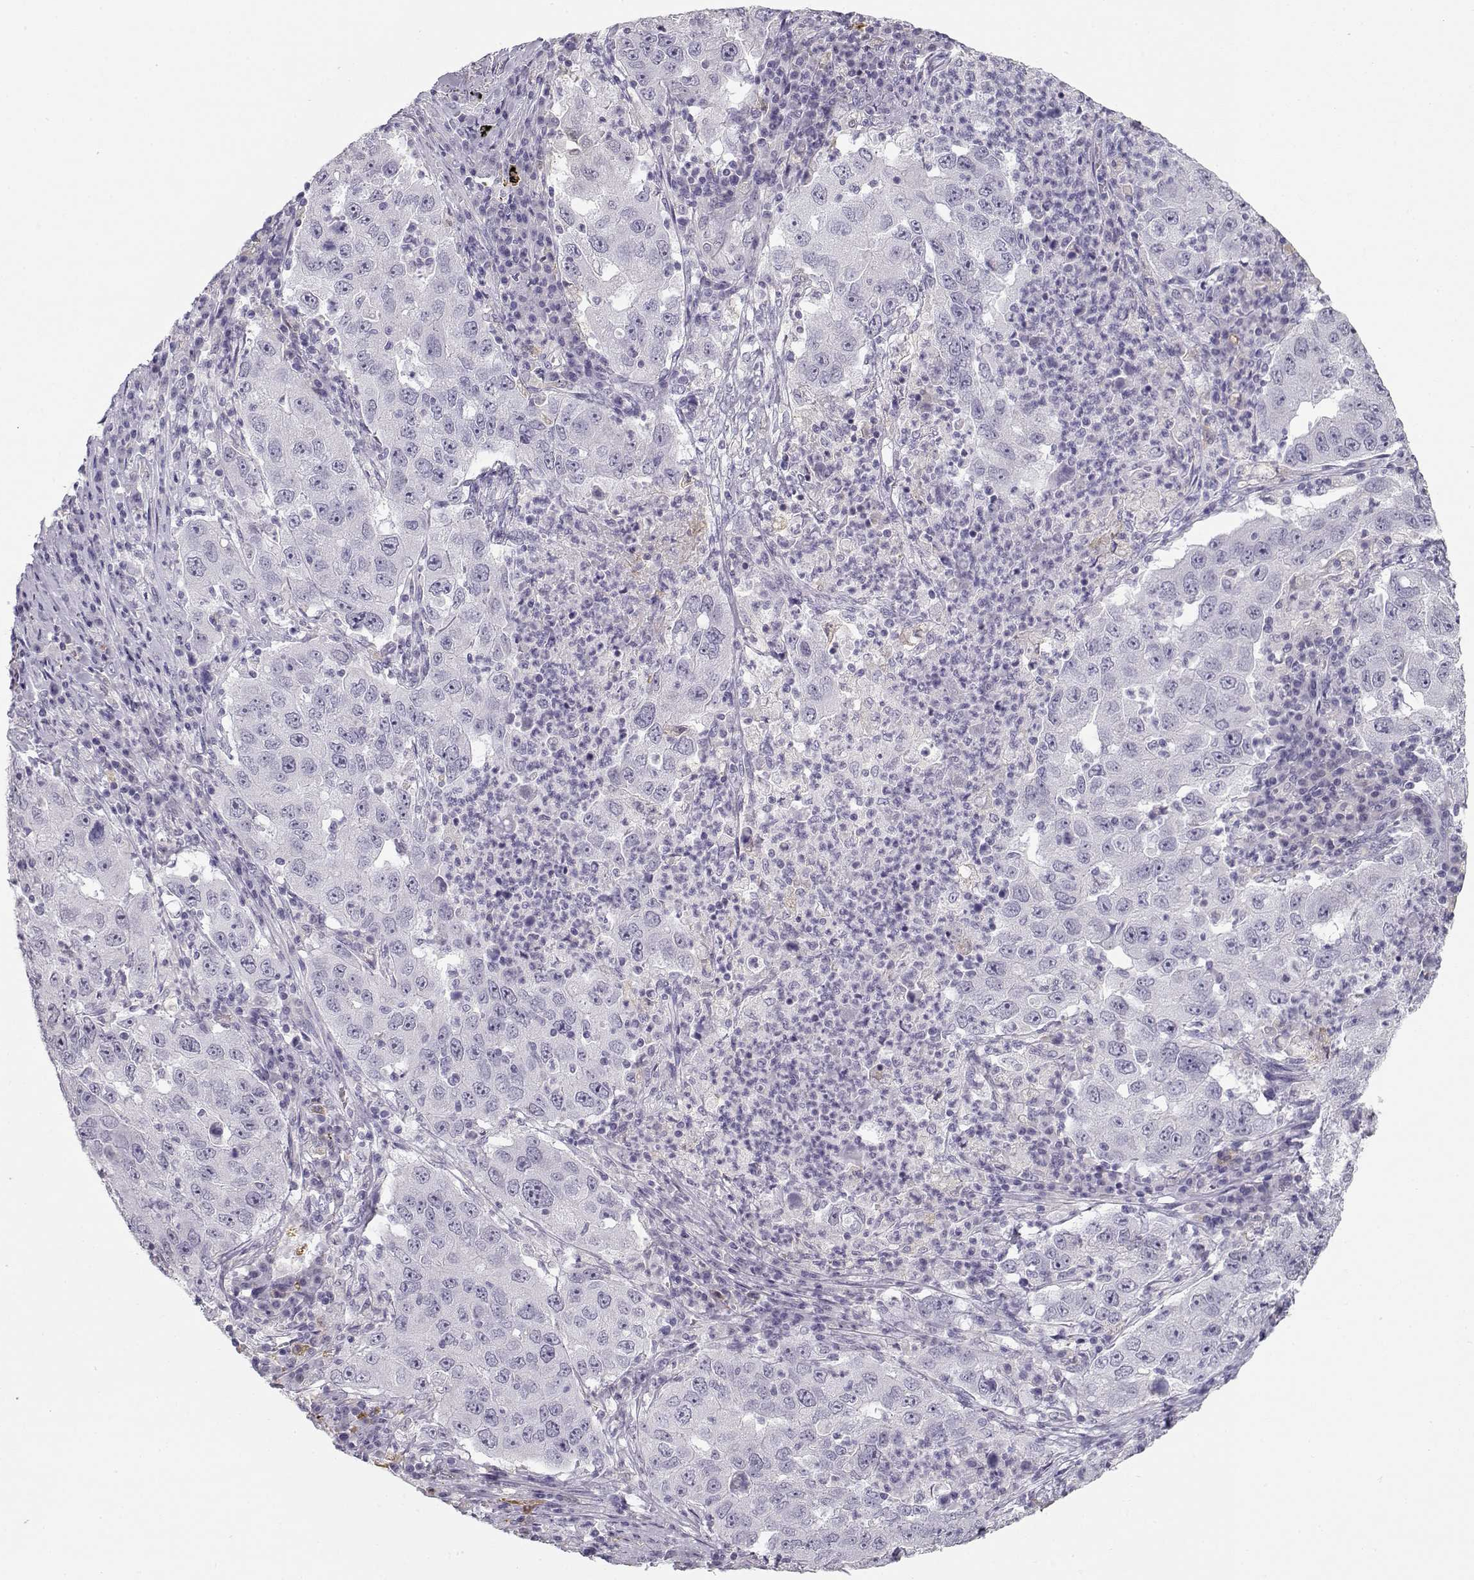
{"staining": {"intensity": "negative", "quantity": "none", "location": "none"}, "tissue": "lung cancer", "cell_type": "Tumor cells", "image_type": "cancer", "snomed": [{"axis": "morphology", "description": "Adenocarcinoma, NOS"}, {"axis": "topography", "description": "Lung"}], "caption": "Immunohistochemistry (IHC) photomicrograph of human lung adenocarcinoma stained for a protein (brown), which demonstrates no expression in tumor cells. Nuclei are stained in blue.", "gene": "NUTM1", "patient": {"sex": "male", "age": 73}}